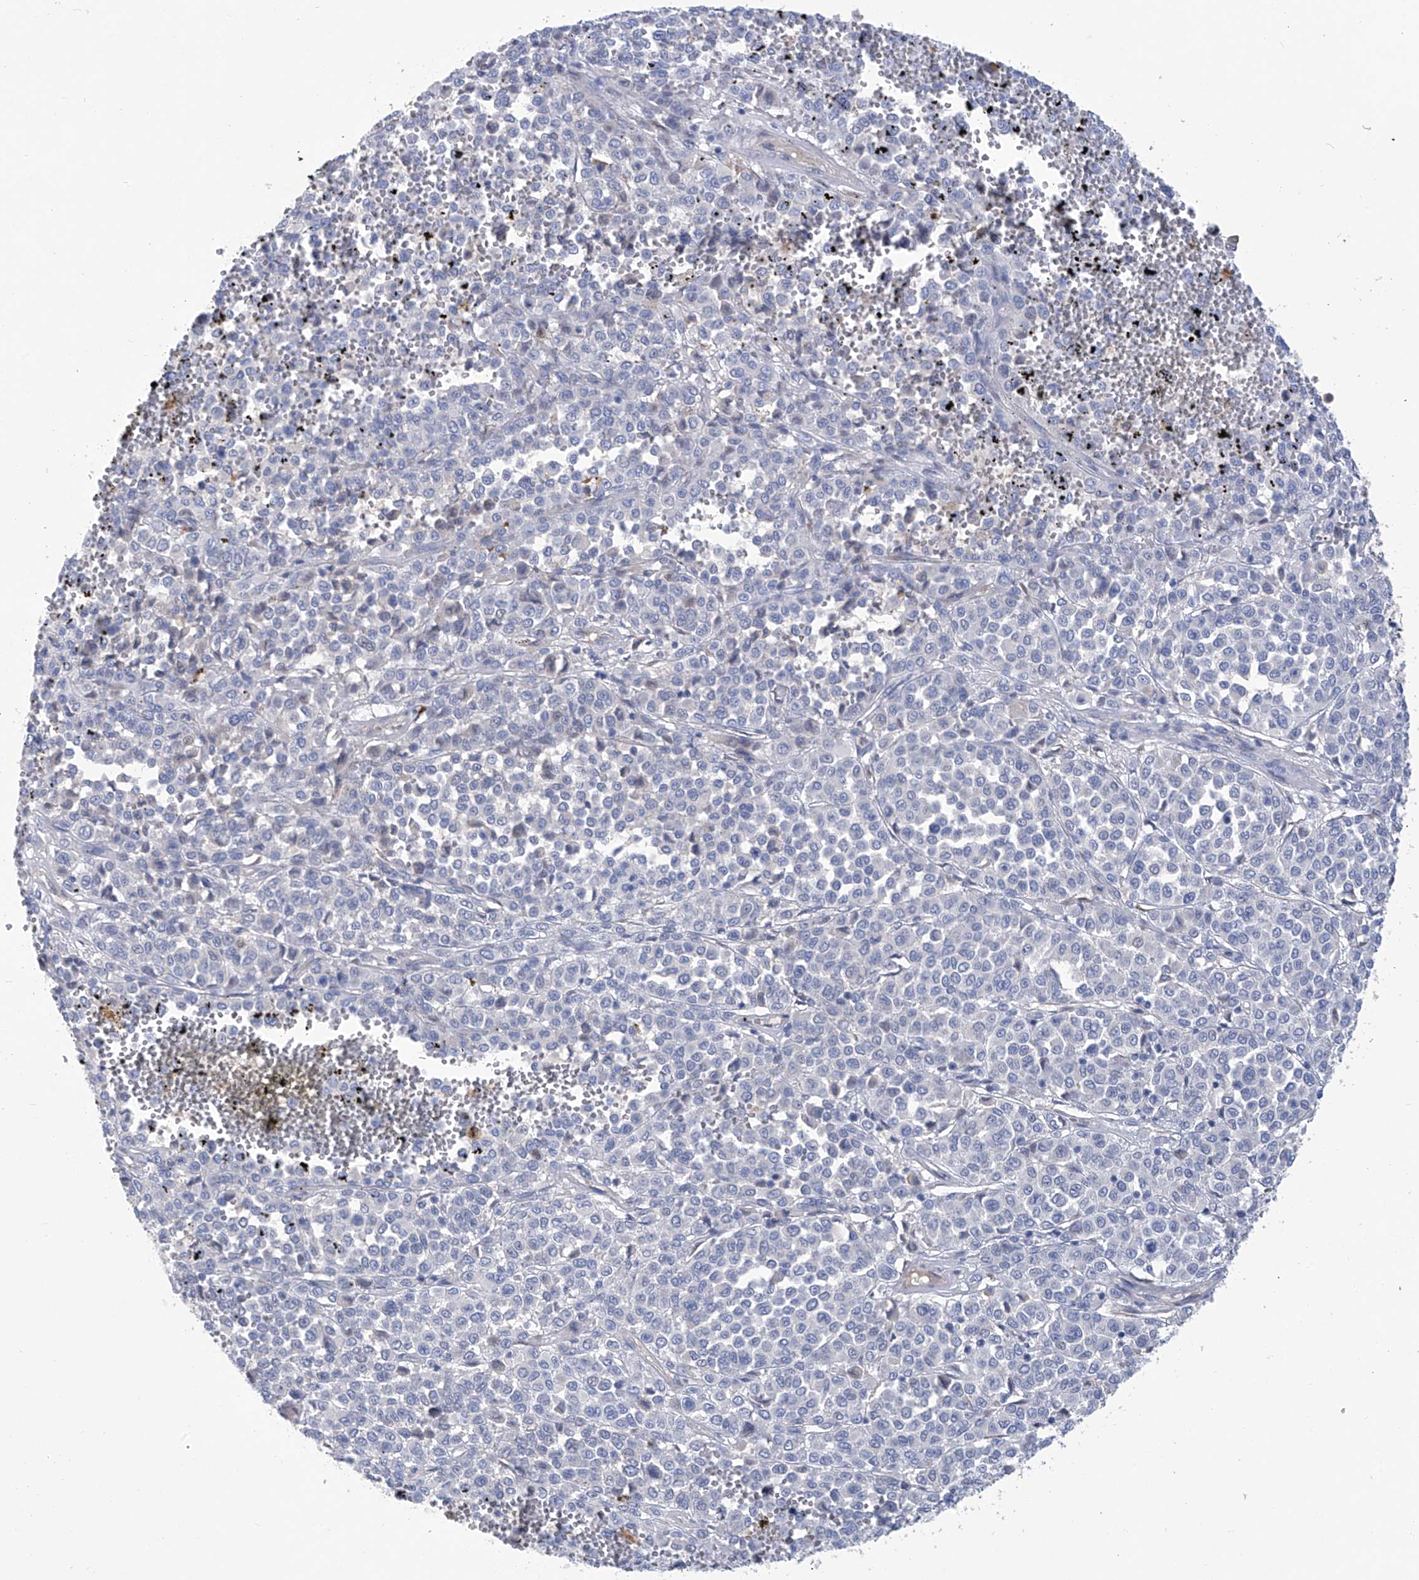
{"staining": {"intensity": "negative", "quantity": "none", "location": "none"}, "tissue": "melanoma", "cell_type": "Tumor cells", "image_type": "cancer", "snomed": [{"axis": "morphology", "description": "Malignant melanoma, Metastatic site"}, {"axis": "topography", "description": "Pancreas"}], "caption": "This is a photomicrograph of immunohistochemistry (IHC) staining of malignant melanoma (metastatic site), which shows no positivity in tumor cells.", "gene": "PHF20", "patient": {"sex": "female", "age": 30}}